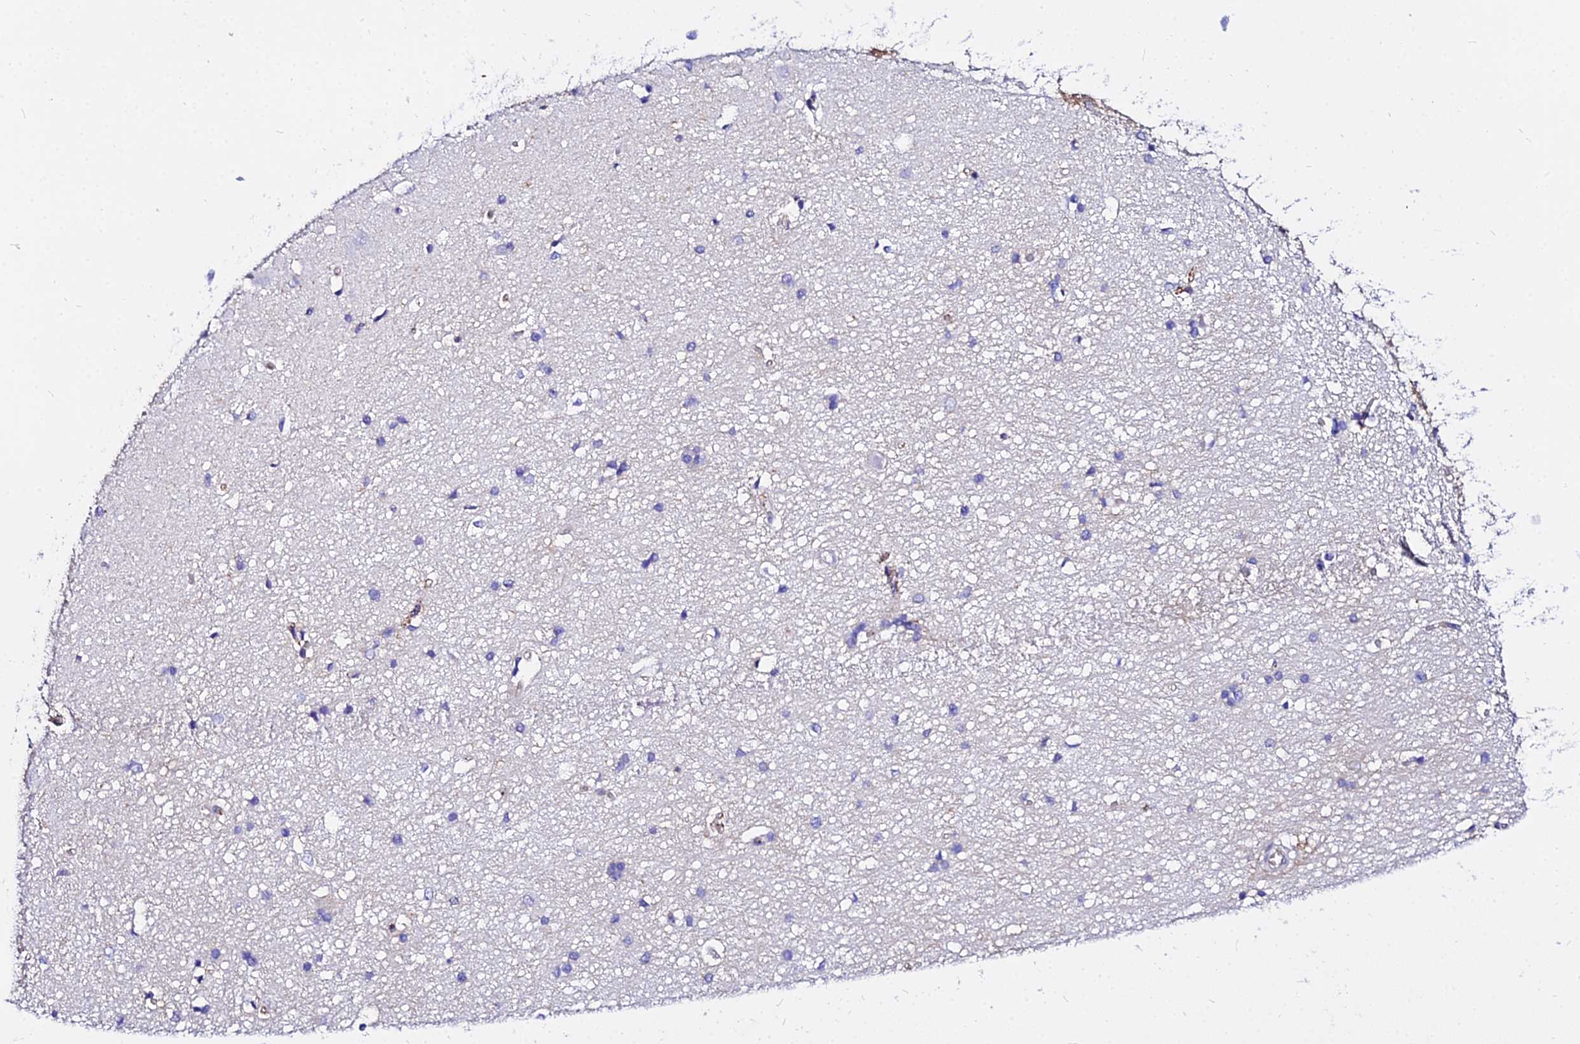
{"staining": {"intensity": "negative", "quantity": "none", "location": "none"}, "tissue": "hippocampus", "cell_type": "Glial cells", "image_type": "normal", "snomed": [{"axis": "morphology", "description": "Normal tissue, NOS"}, {"axis": "topography", "description": "Hippocampus"}], "caption": "Glial cells are negative for brown protein staining in benign hippocampus. The staining is performed using DAB brown chromogen with nuclei counter-stained in using hematoxylin.", "gene": "DAW1", "patient": {"sex": "male", "age": 45}}